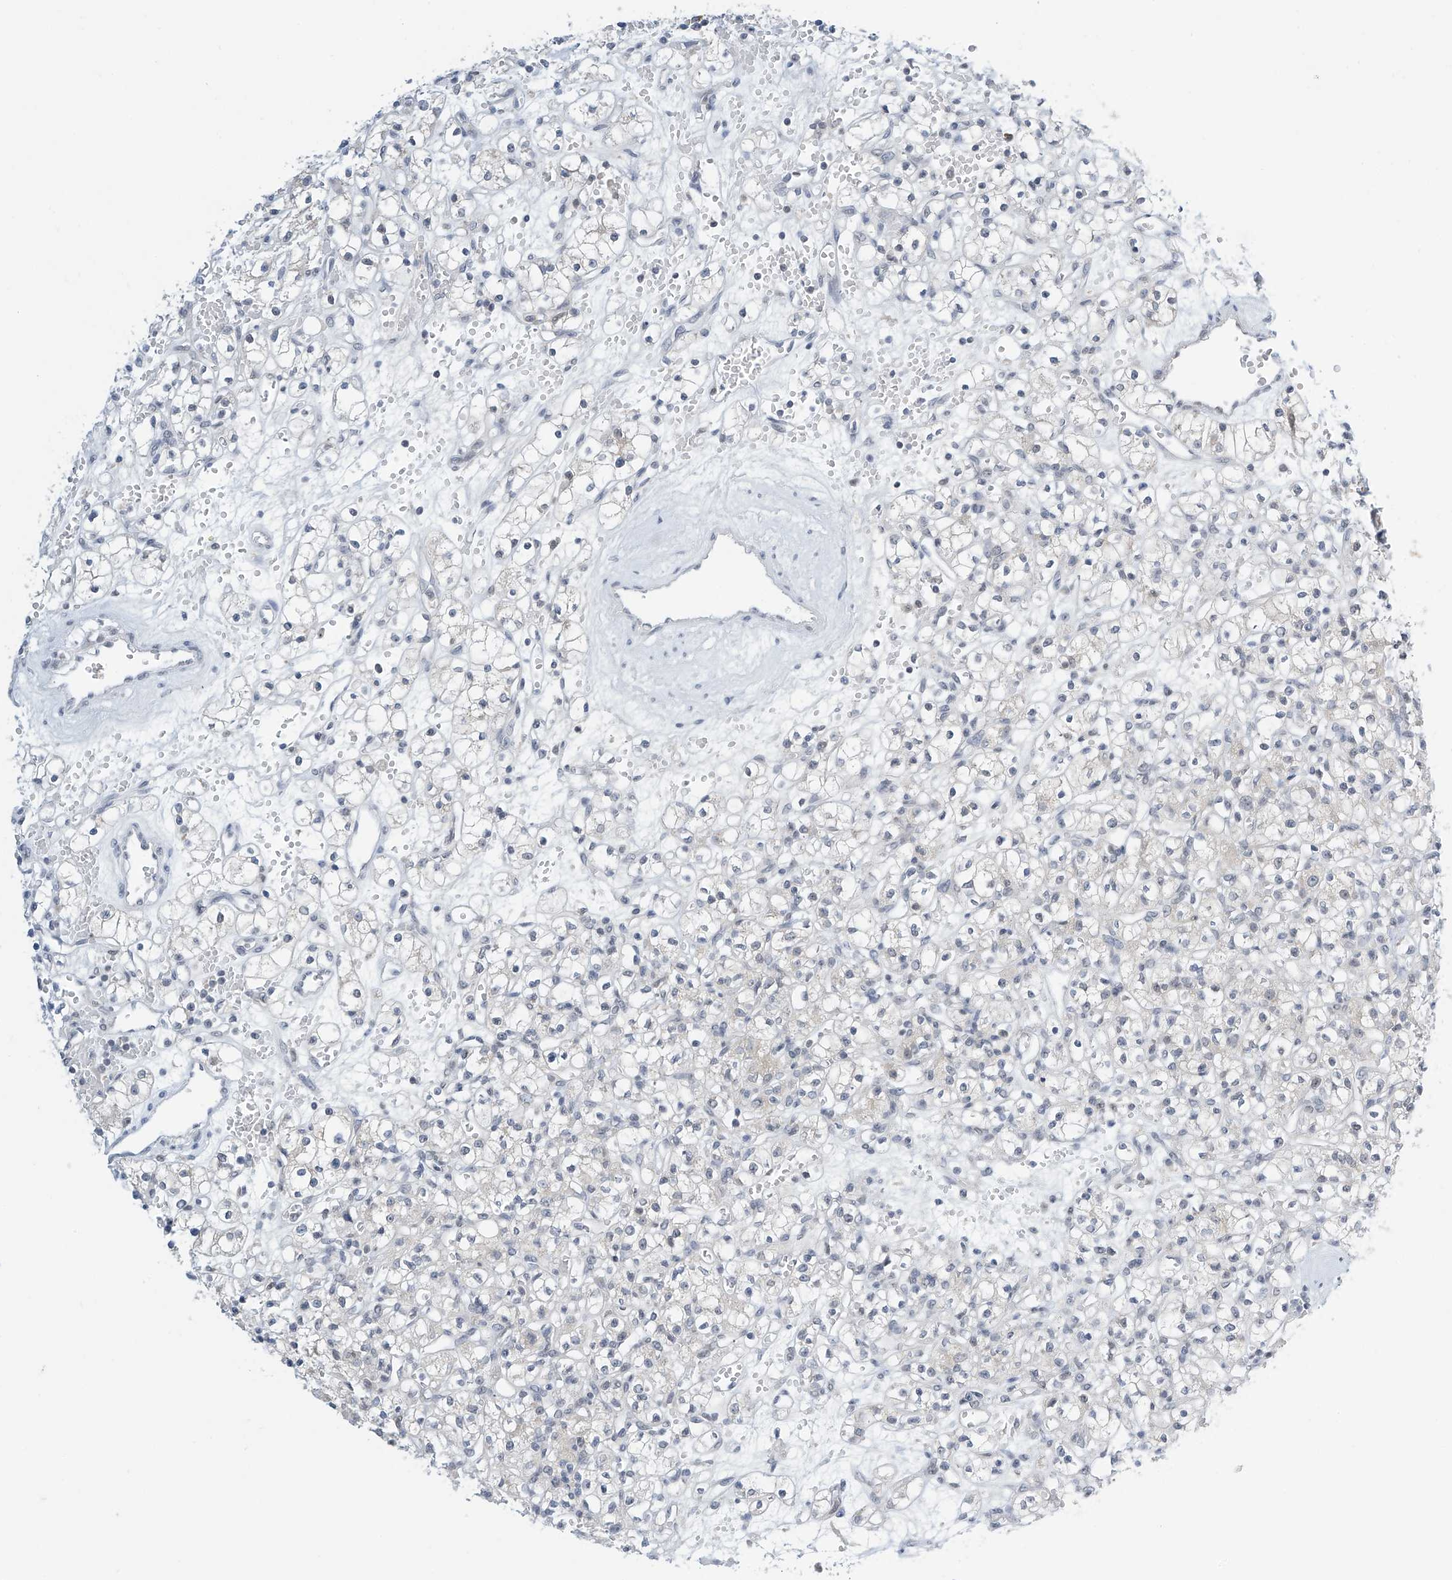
{"staining": {"intensity": "negative", "quantity": "none", "location": "none"}, "tissue": "renal cancer", "cell_type": "Tumor cells", "image_type": "cancer", "snomed": [{"axis": "morphology", "description": "Adenocarcinoma, NOS"}, {"axis": "topography", "description": "Kidney"}], "caption": "High power microscopy histopathology image of an immunohistochemistry (IHC) micrograph of renal adenocarcinoma, revealing no significant expression in tumor cells. (DAB (3,3'-diaminobenzidine) IHC, high magnification).", "gene": "APLF", "patient": {"sex": "female", "age": 59}}